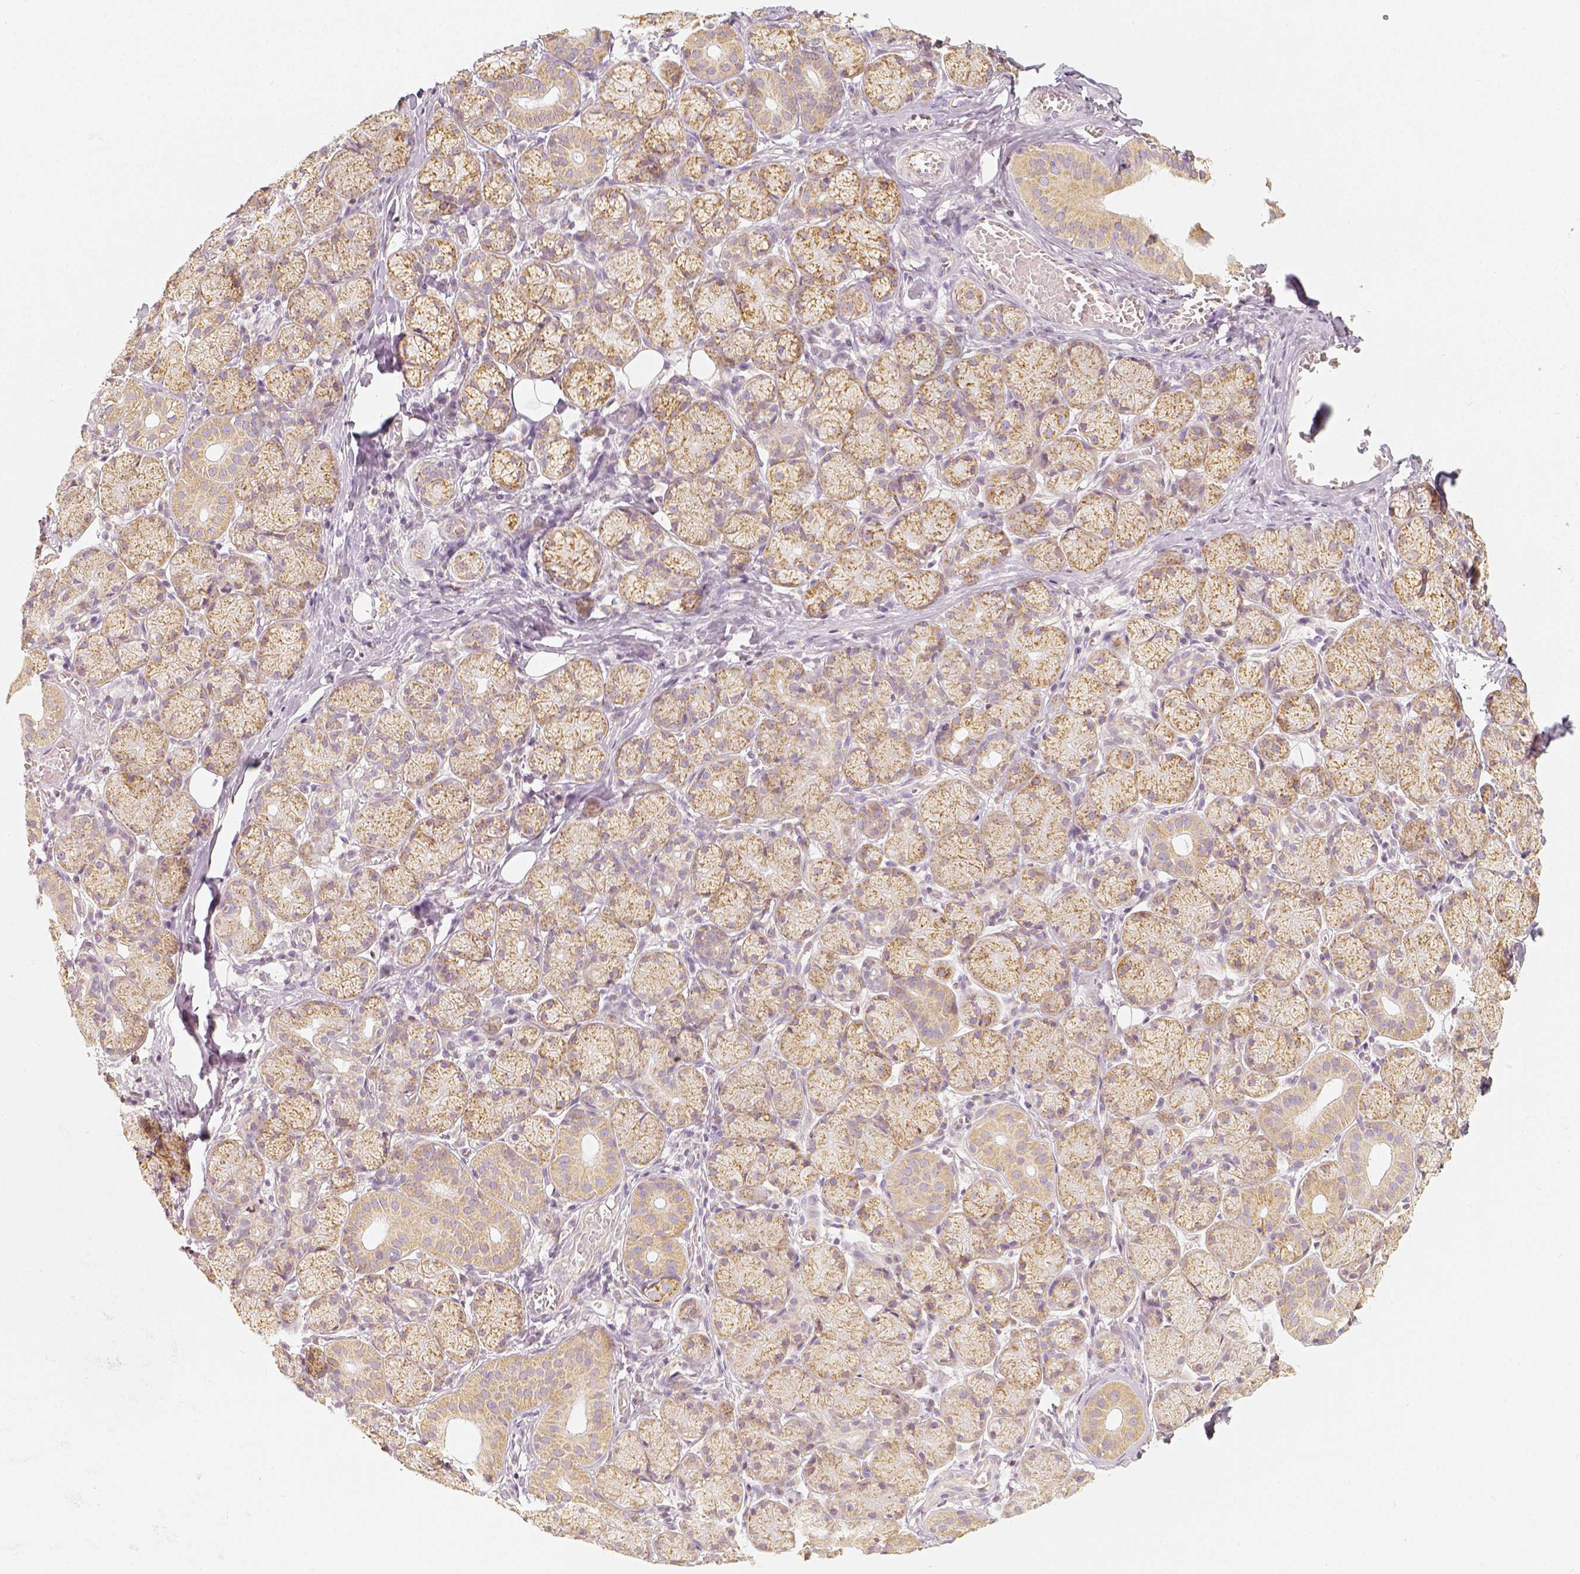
{"staining": {"intensity": "moderate", "quantity": "<25%", "location": "cytoplasmic/membranous"}, "tissue": "salivary gland", "cell_type": "Glandular cells", "image_type": "normal", "snomed": [{"axis": "morphology", "description": "Normal tissue, NOS"}, {"axis": "topography", "description": "Salivary gland"}, {"axis": "topography", "description": "Peripheral nerve tissue"}], "caption": "An immunohistochemistry photomicrograph of benign tissue is shown. Protein staining in brown shows moderate cytoplasmic/membranous positivity in salivary gland within glandular cells.", "gene": "PGAM5", "patient": {"sex": "female", "age": 24}}